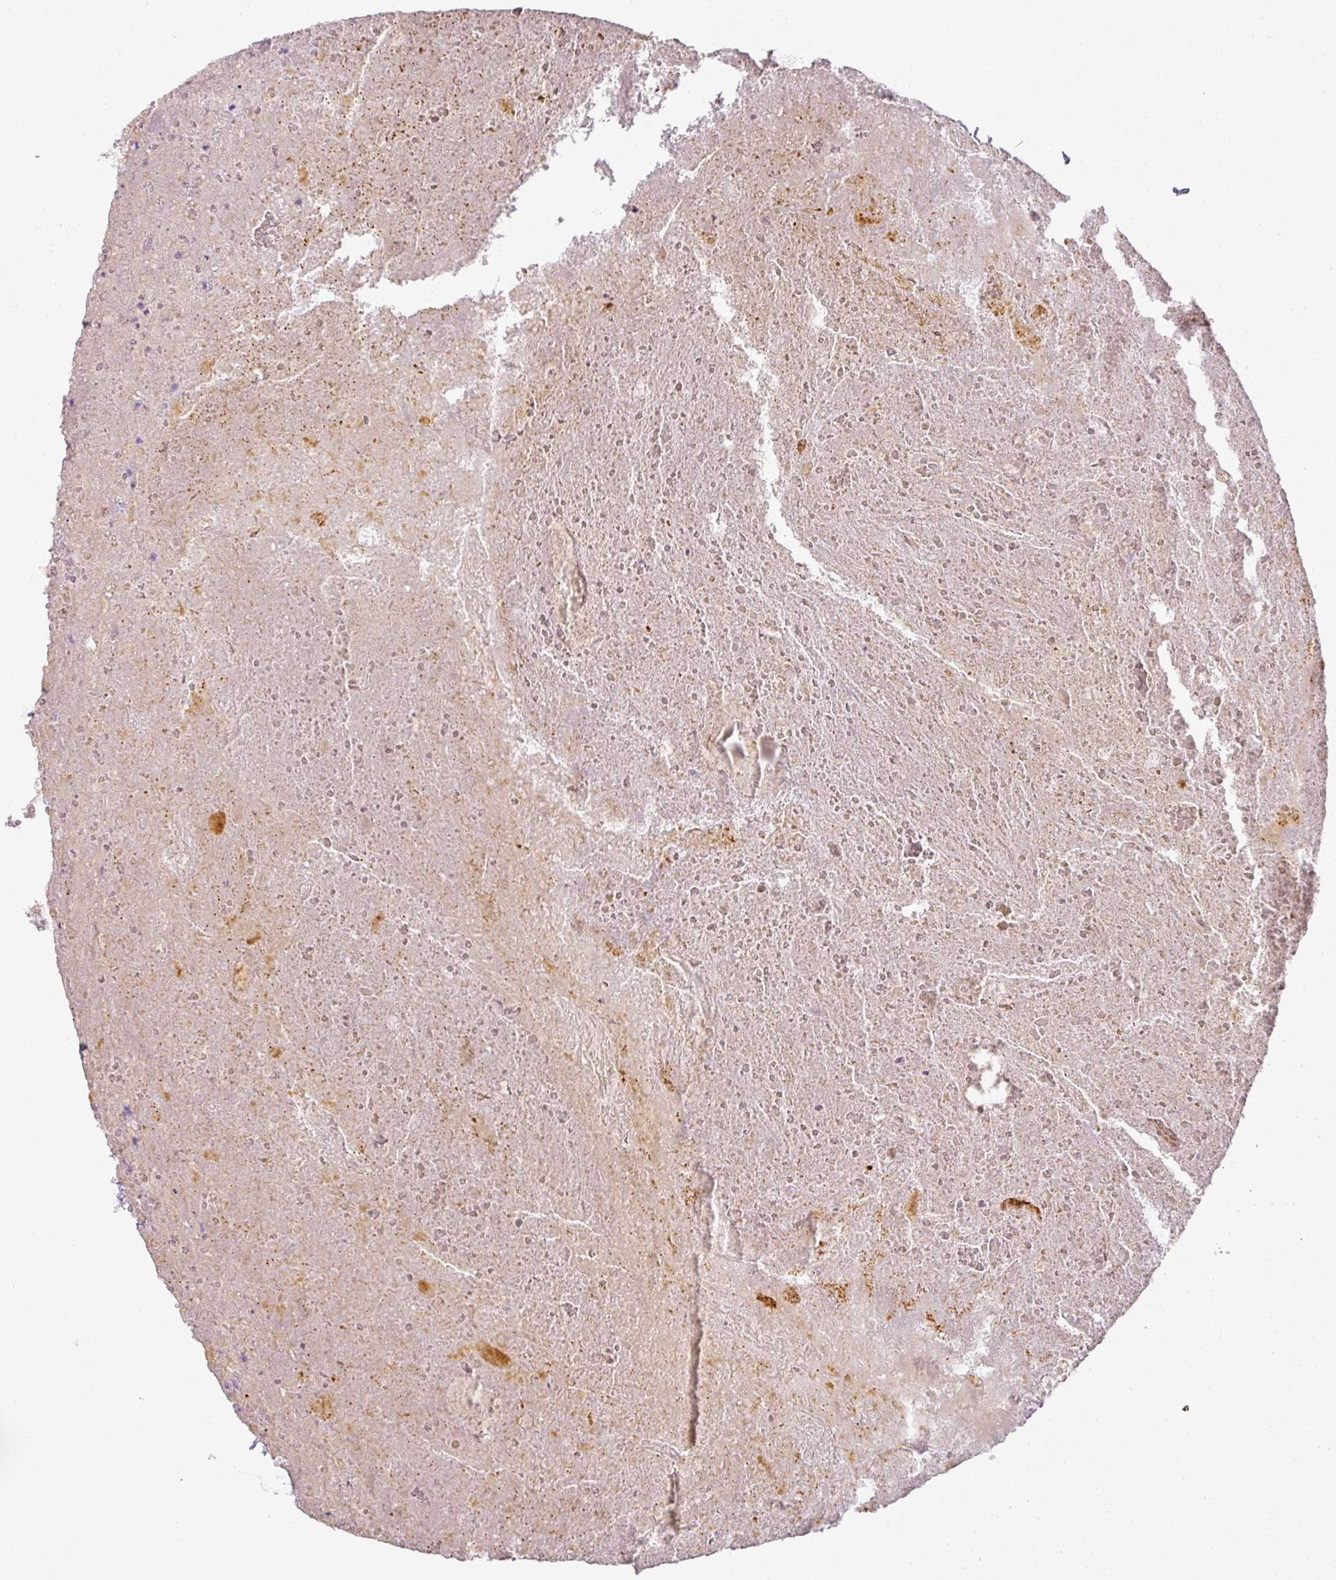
{"staining": {"intensity": "negative", "quantity": "none", "location": "none"}, "tissue": "appendix", "cell_type": "Glandular cells", "image_type": "normal", "snomed": [{"axis": "morphology", "description": "Normal tissue, NOS"}, {"axis": "topography", "description": "Appendix"}], "caption": "The micrograph reveals no staining of glandular cells in normal appendix.", "gene": "RBMY1A1", "patient": {"sex": "male", "age": 83}}